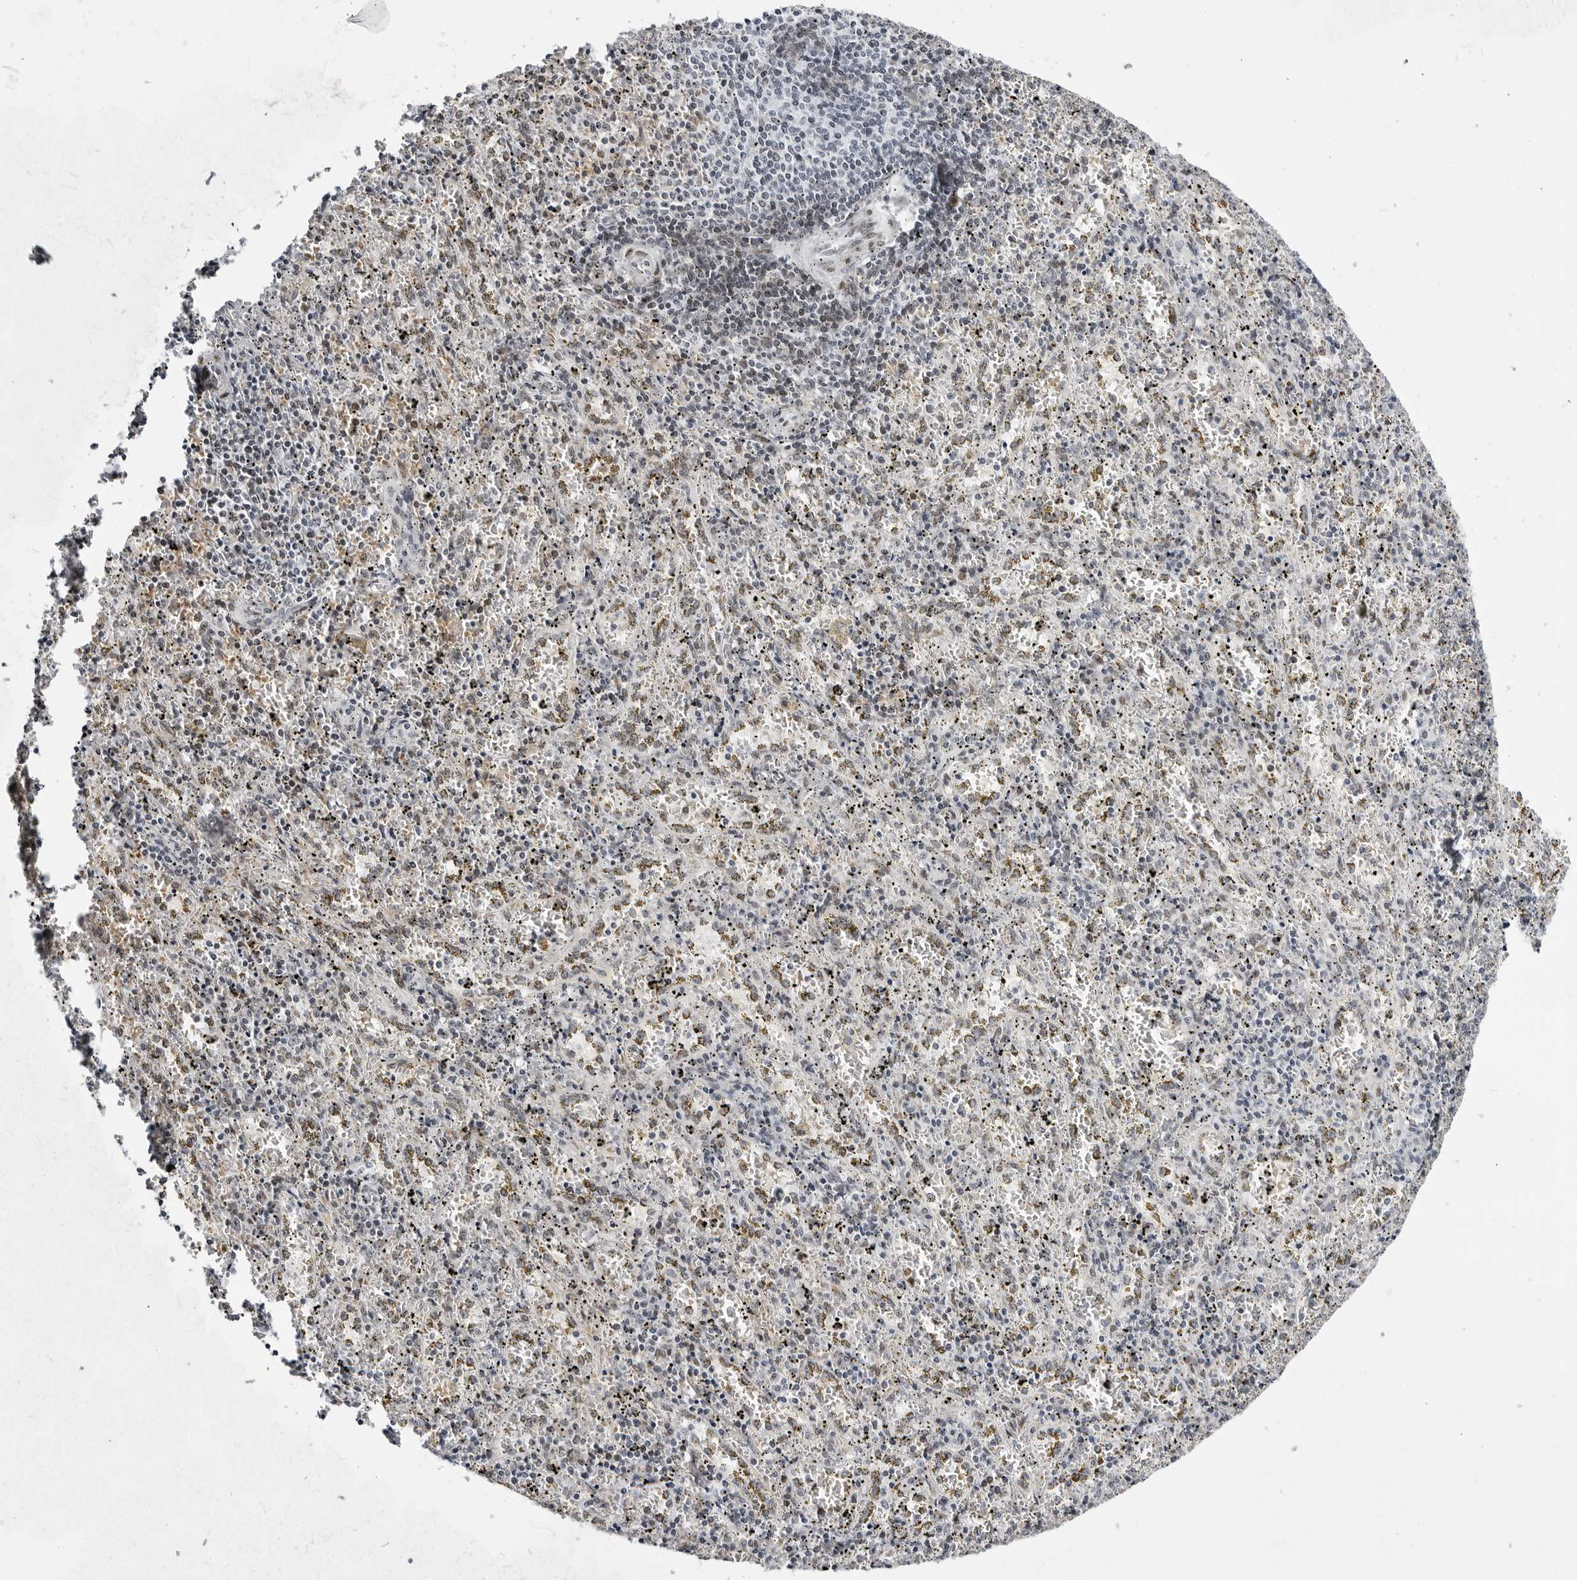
{"staining": {"intensity": "weak", "quantity": "<25%", "location": "nuclear"}, "tissue": "spleen", "cell_type": "Cells in red pulp", "image_type": "normal", "snomed": [{"axis": "morphology", "description": "Normal tissue, NOS"}, {"axis": "topography", "description": "Spleen"}], "caption": "Immunohistochemistry photomicrograph of benign spleen: human spleen stained with DAB exhibits no significant protein positivity in cells in red pulp.", "gene": "VEZF1", "patient": {"sex": "male", "age": 11}}